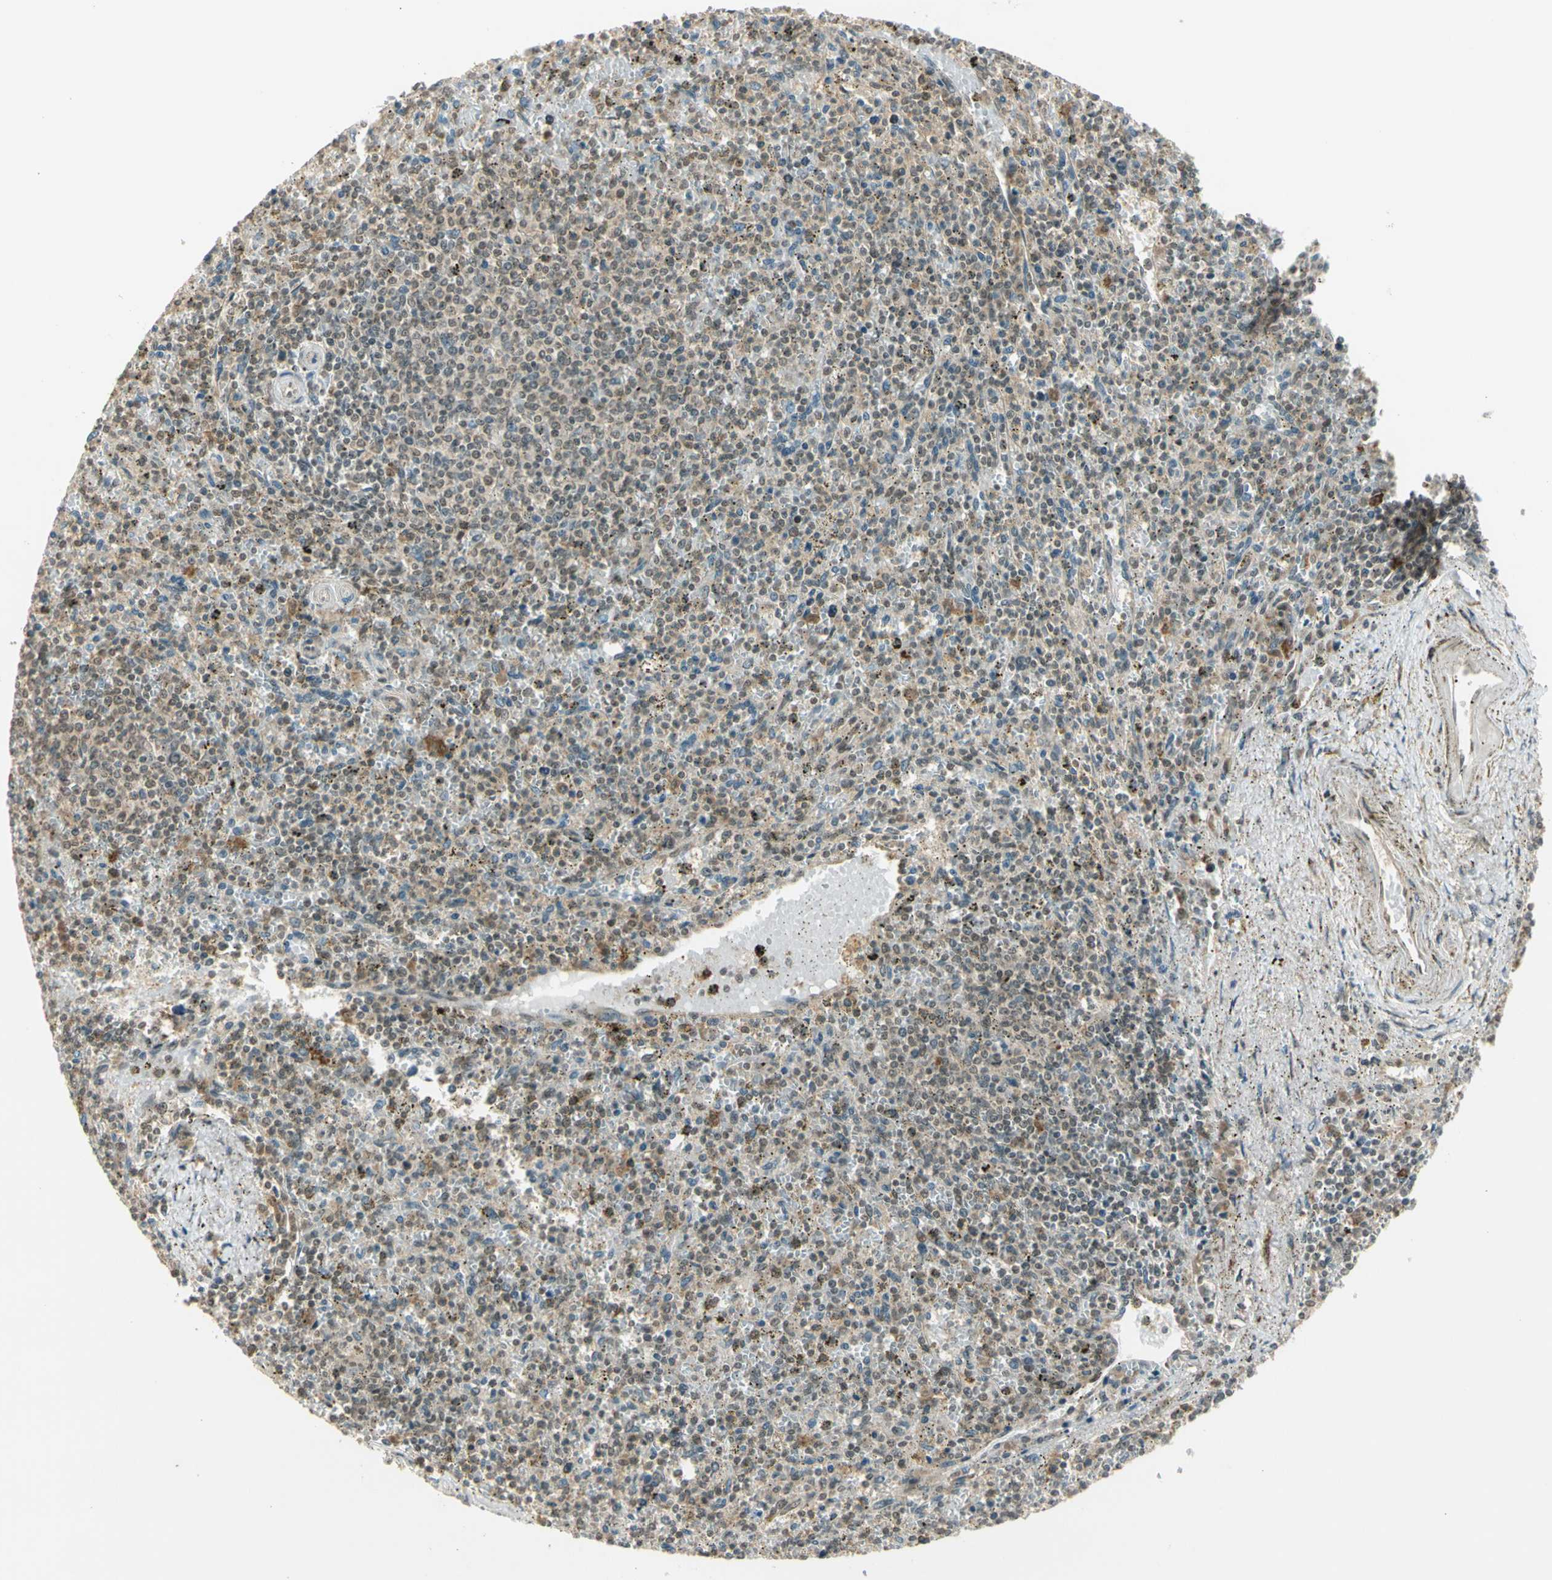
{"staining": {"intensity": "weak", "quantity": "25%-75%", "location": "cytoplasmic/membranous,nuclear"}, "tissue": "spleen", "cell_type": "Cells in red pulp", "image_type": "normal", "snomed": [{"axis": "morphology", "description": "Normal tissue, NOS"}, {"axis": "topography", "description": "Spleen"}], "caption": "Weak cytoplasmic/membranous,nuclear protein staining is seen in about 25%-75% of cells in red pulp in spleen. The protein is shown in brown color, while the nuclei are stained blue.", "gene": "ZNF135", "patient": {"sex": "male", "age": 72}}